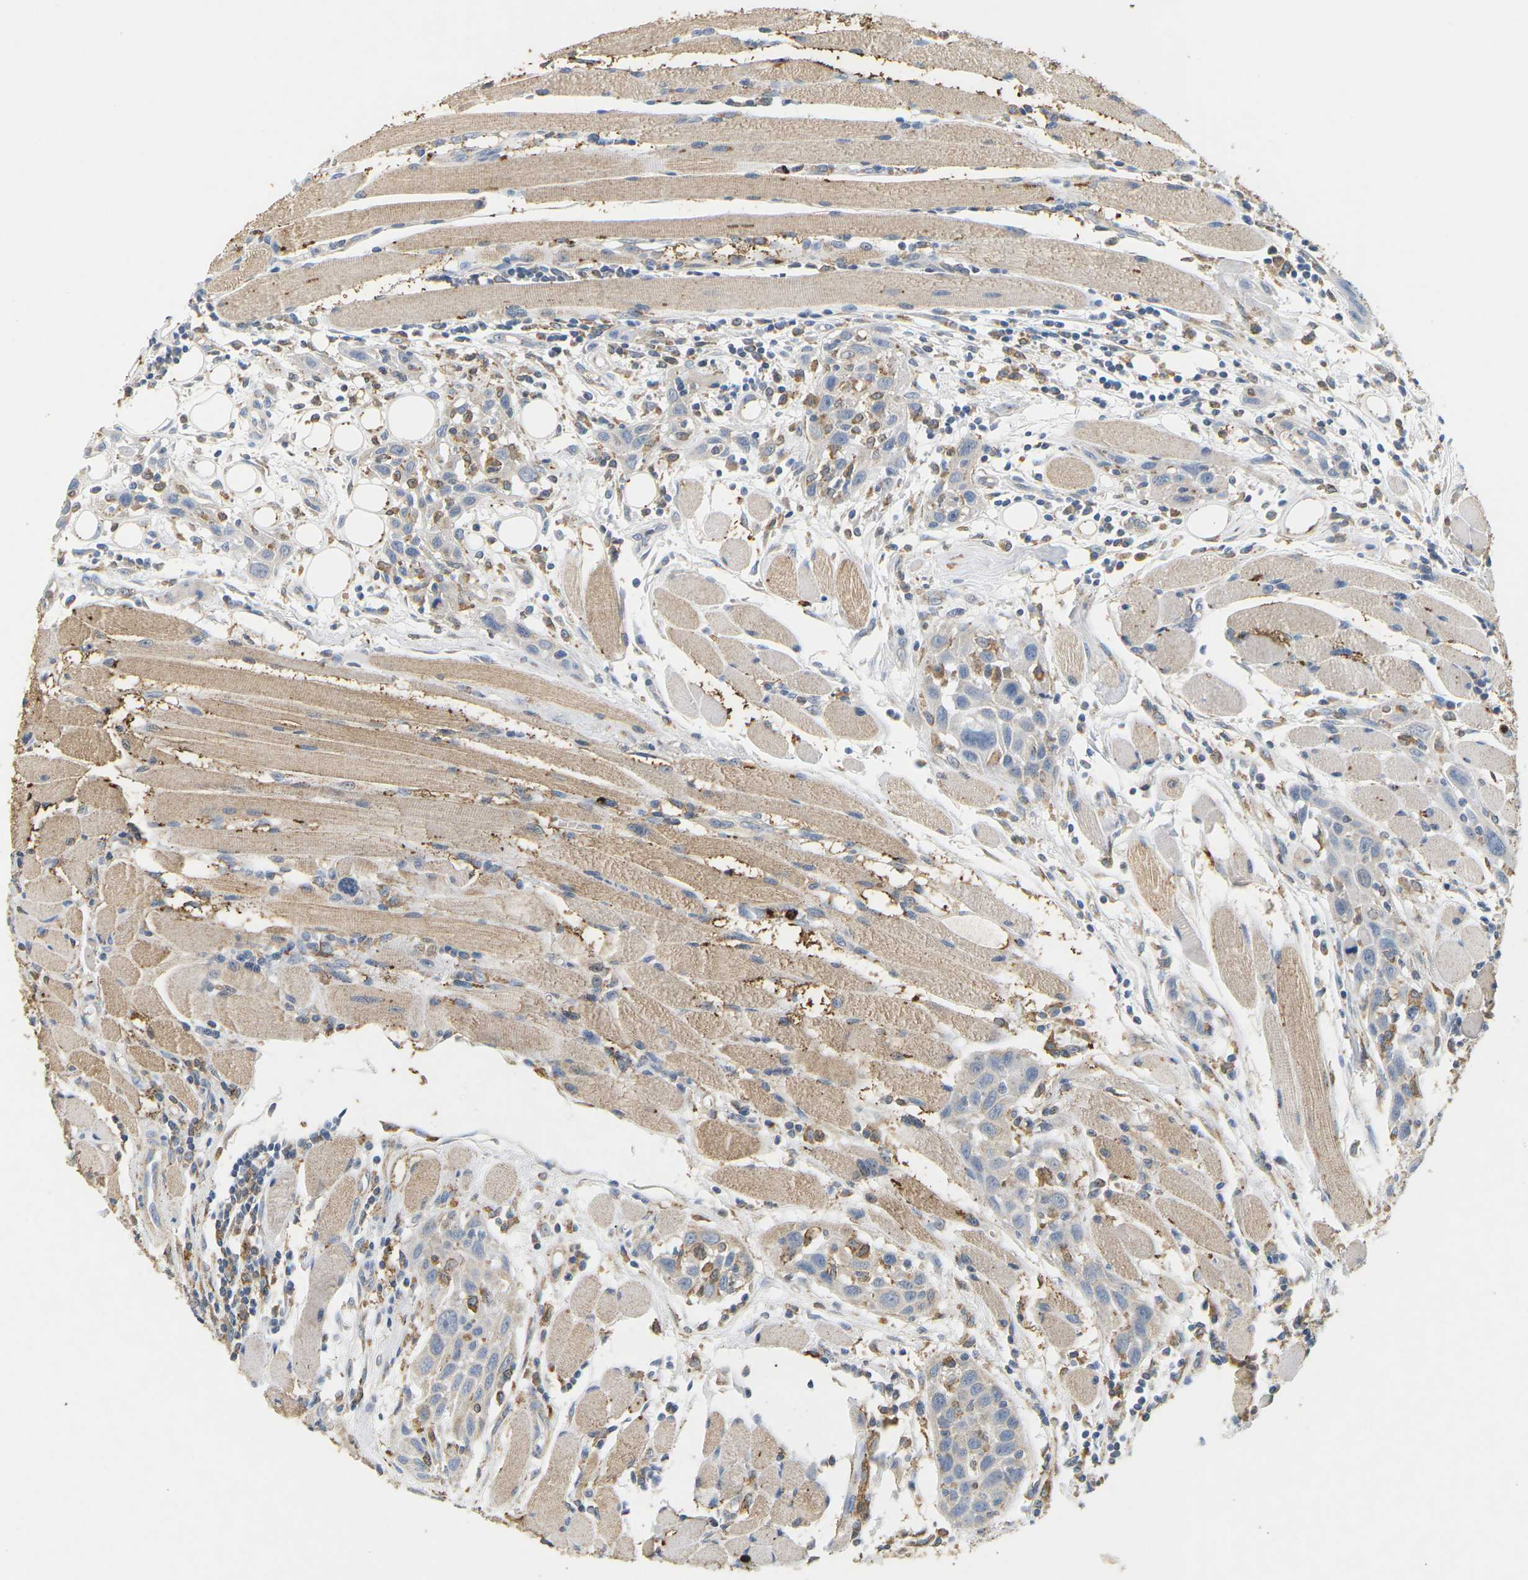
{"staining": {"intensity": "weak", "quantity": ">75%", "location": "cytoplasmic/membranous"}, "tissue": "head and neck cancer", "cell_type": "Tumor cells", "image_type": "cancer", "snomed": [{"axis": "morphology", "description": "Squamous cell carcinoma, NOS"}, {"axis": "topography", "description": "Oral tissue"}, {"axis": "topography", "description": "Head-Neck"}], "caption": "About >75% of tumor cells in head and neck squamous cell carcinoma reveal weak cytoplasmic/membranous protein positivity as visualized by brown immunohistochemical staining.", "gene": "ADM", "patient": {"sex": "female", "age": 50}}